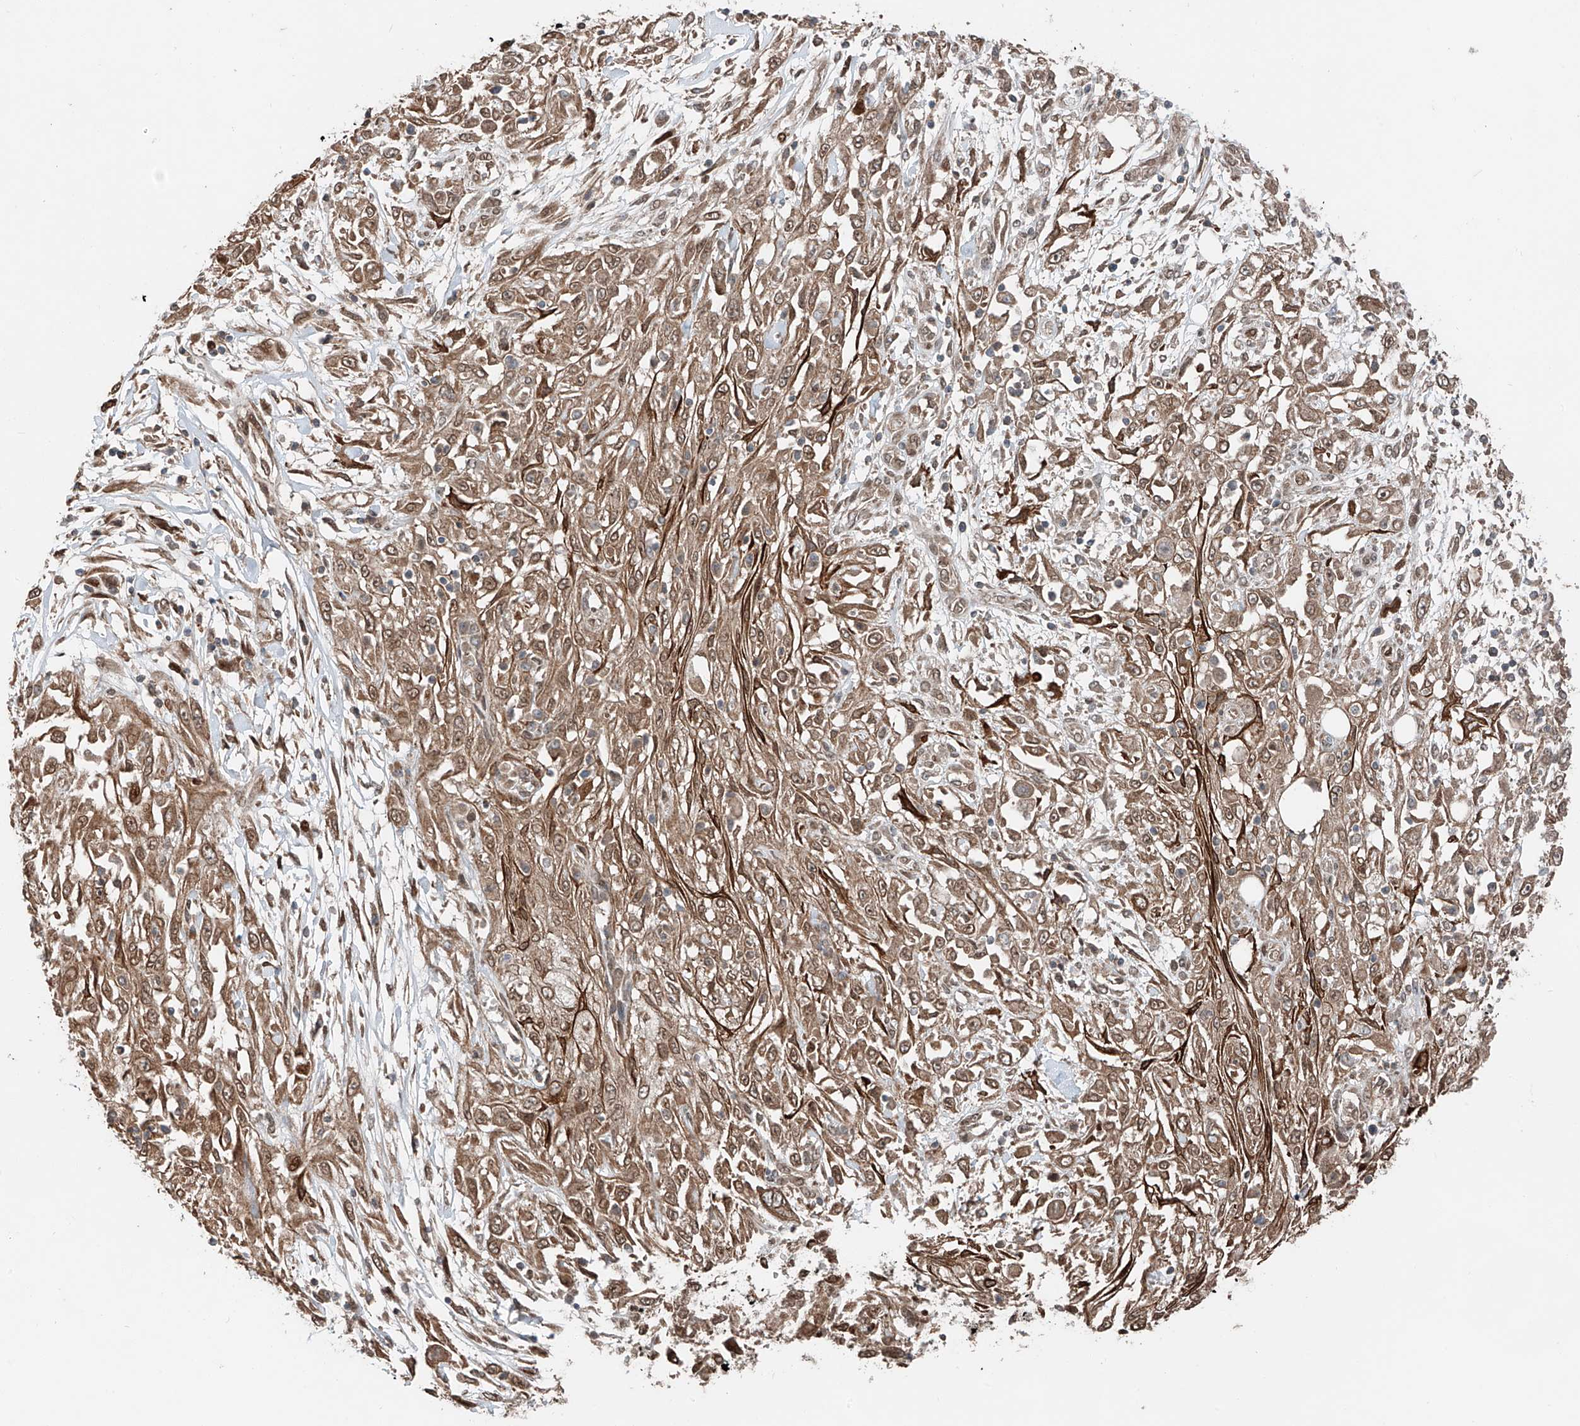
{"staining": {"intensity": "moderate", "quantity": ">75%", "location": "cytoplasmic/membranous,nuclear"}, "tissue": "skin cancer", "cell_type": "Tumor cells", "image_type": "cancer", "snomed": [{"axis": "morphology", "description": "Squamous cell carcinoma, NOS"}, {"axis": "morphology", "description": "Squamous cell carcinoma, metastatic, NOS"}, {"axis": "topography", "description": "Skin"}, {"axis": "topography", "description": "Lymph node"}], "caption": "Moderate cytoplasmic/membranous and nuclear protein positivity is identified in about >75% of tumor cells in skin cancer.", "gene": "CEP162", "patient": {"sex": "male", "age": 75}}